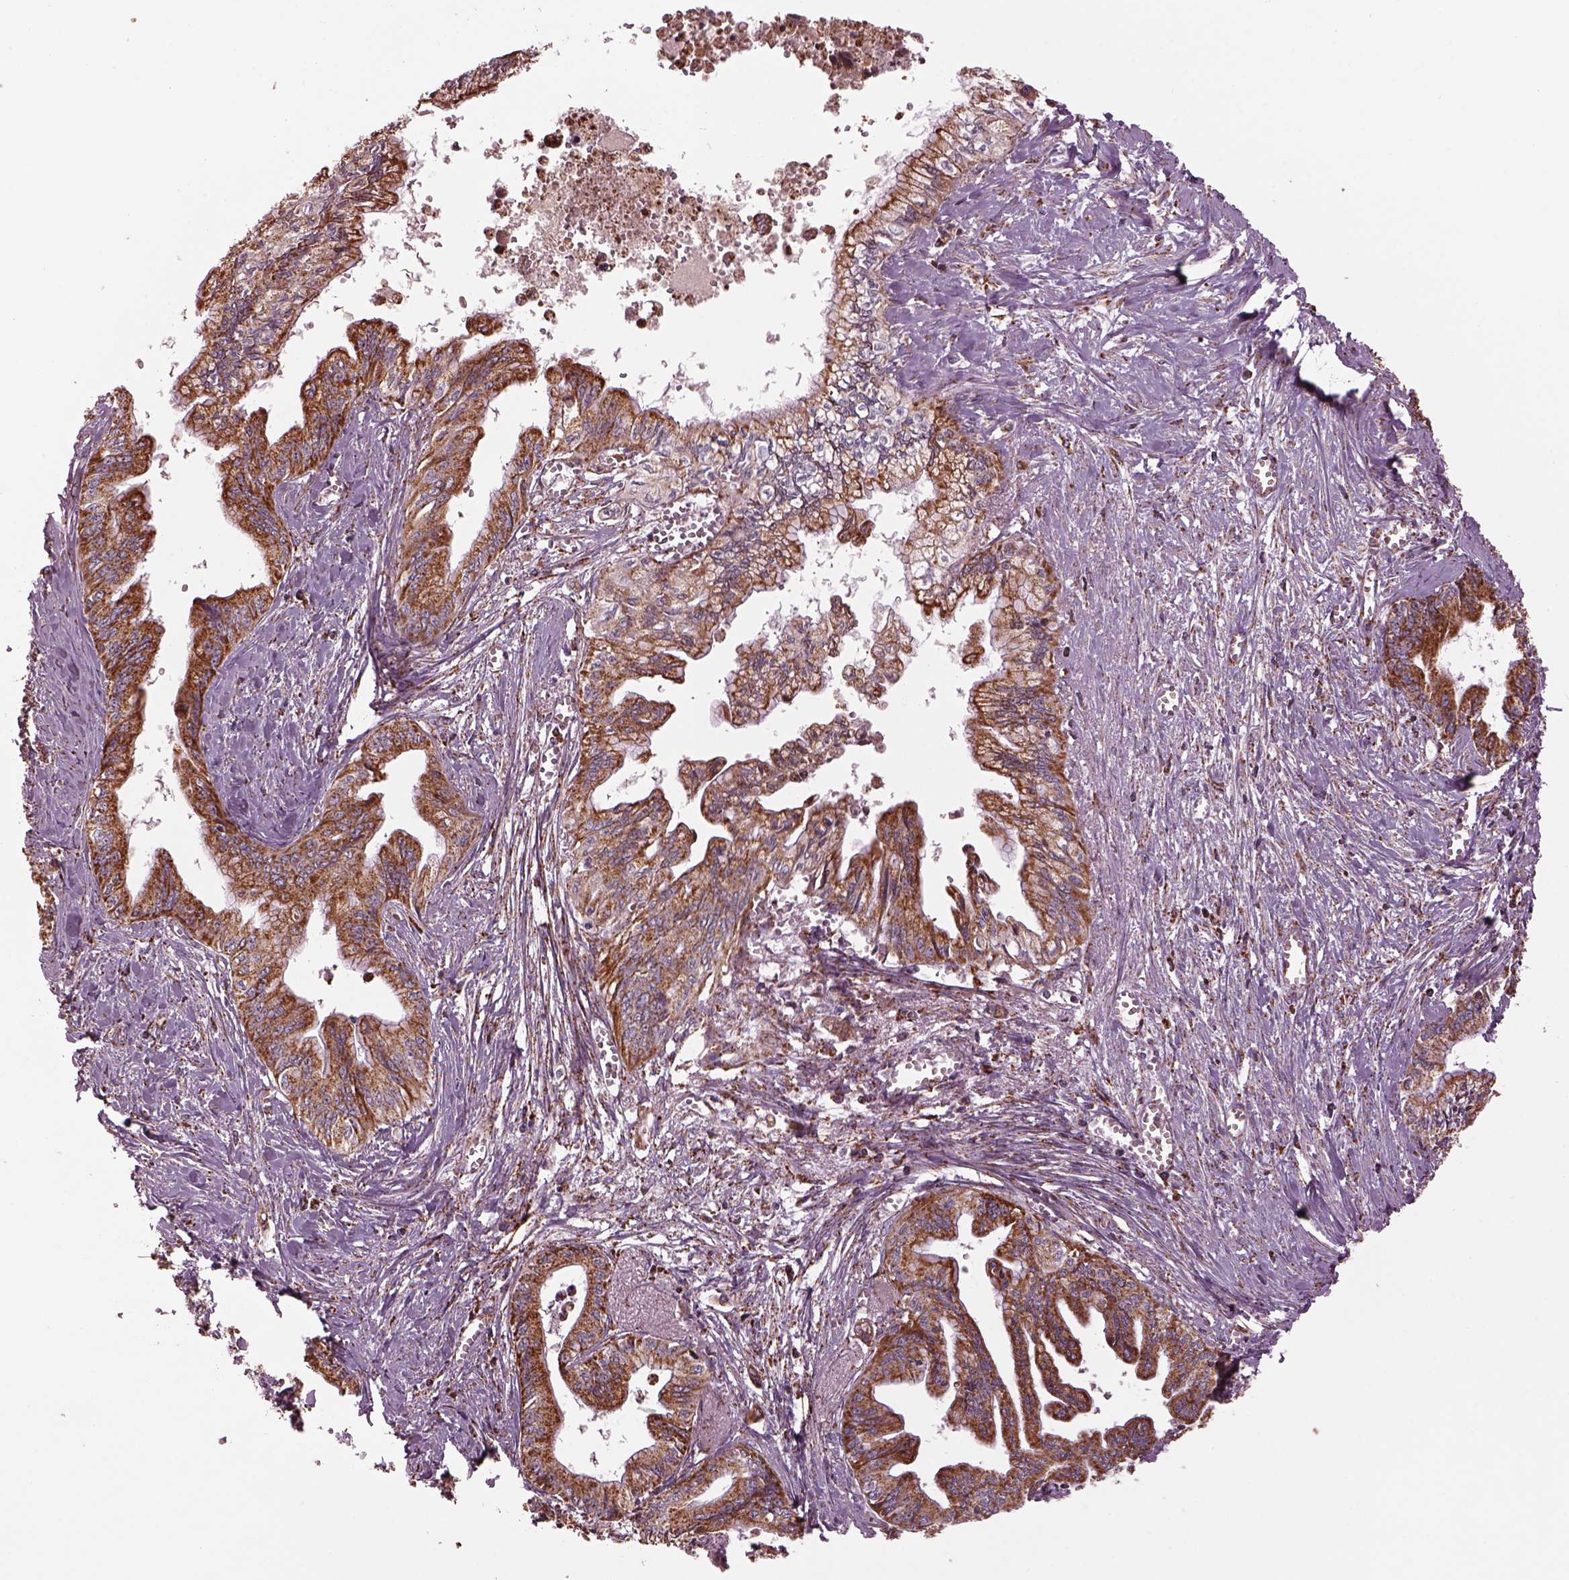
{"staining": {"intensity": "moderate", "quantity": "25%-75%", "location": "cytoplasmic/membranous"}, "tissue": "pancreatic cancer", "cell_type": "Tumor cells", "image_type": "cancer", "snomed": [{"axis": "morphology", "description": "Adenocarcinoma, NOS"}, {"axis": "topography", "description": "Pancreas"}], "caption": "There is medium levels of moderate cytoplasmic/membranous staining in tumor cells of pancreatic cancer (adenocarcinoma), as demonstrated by immunohistochemical staining (brown color).", "gene": "TMEM254", "patient": {"sex": "female", "age": 61}}